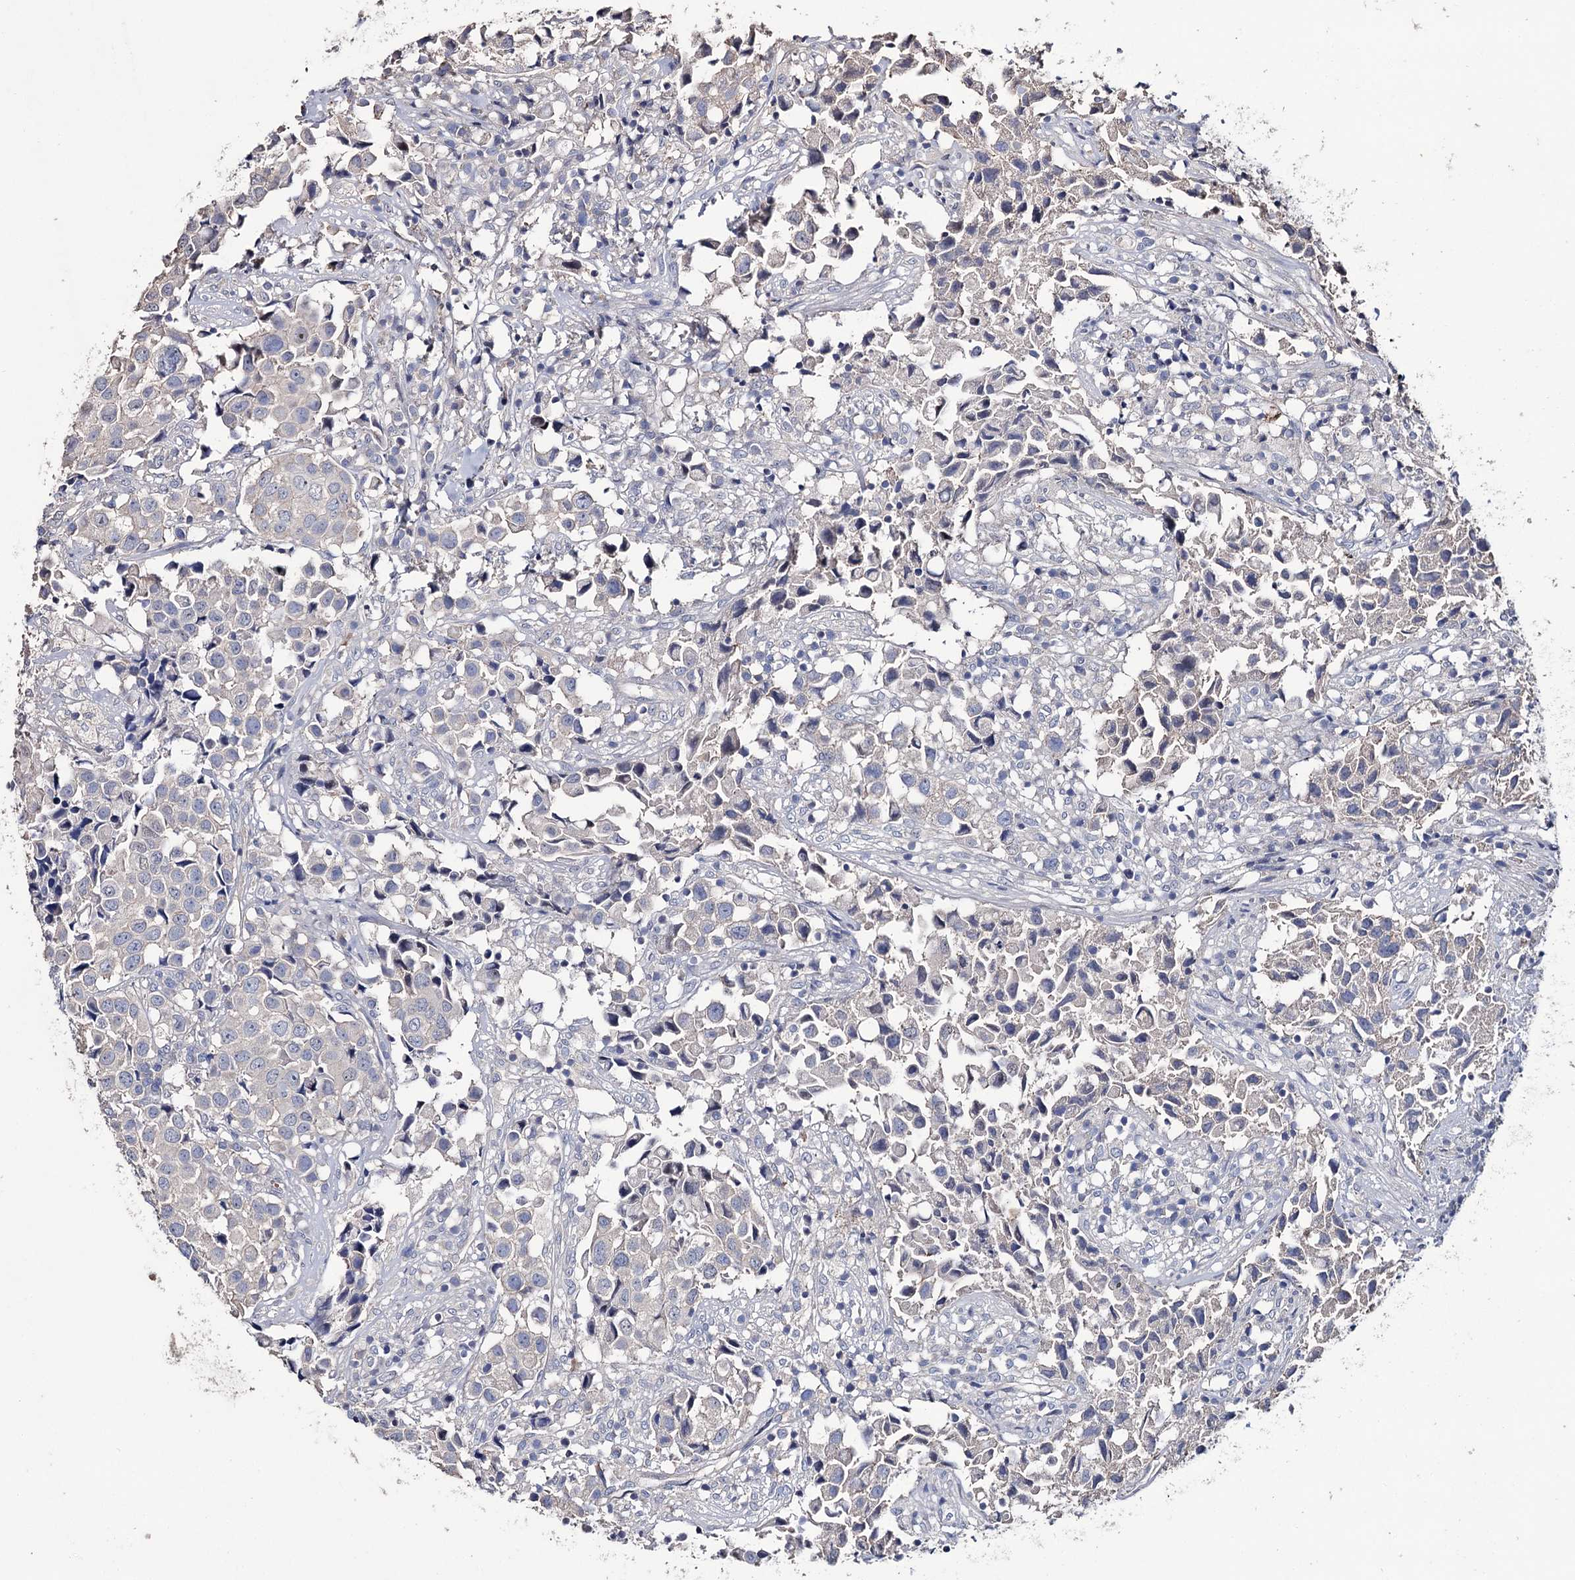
{"staining": {"intensity": "negative", "quantity": "none", "location": "none"}, "tissue": "urothelial cancer", "cell_type": "Tumor cells", "image_type": "cancer", "snomed": [{"axis": "morphology", "description": "Urothelial carcinoma, High grade"}, {"axis": "topography", "description": "Urinary bladder"}], "caption": "Image shows no significant protein expression in tumor cells of urothelial cancer. The staining is performed using DAB (3,3'-diaminobenzidine) brown chromogen with nuclei counter-stained in using hematoxylin.", "gene": "EPB41L5", "patient": {"sex": "female", "age": 75}}